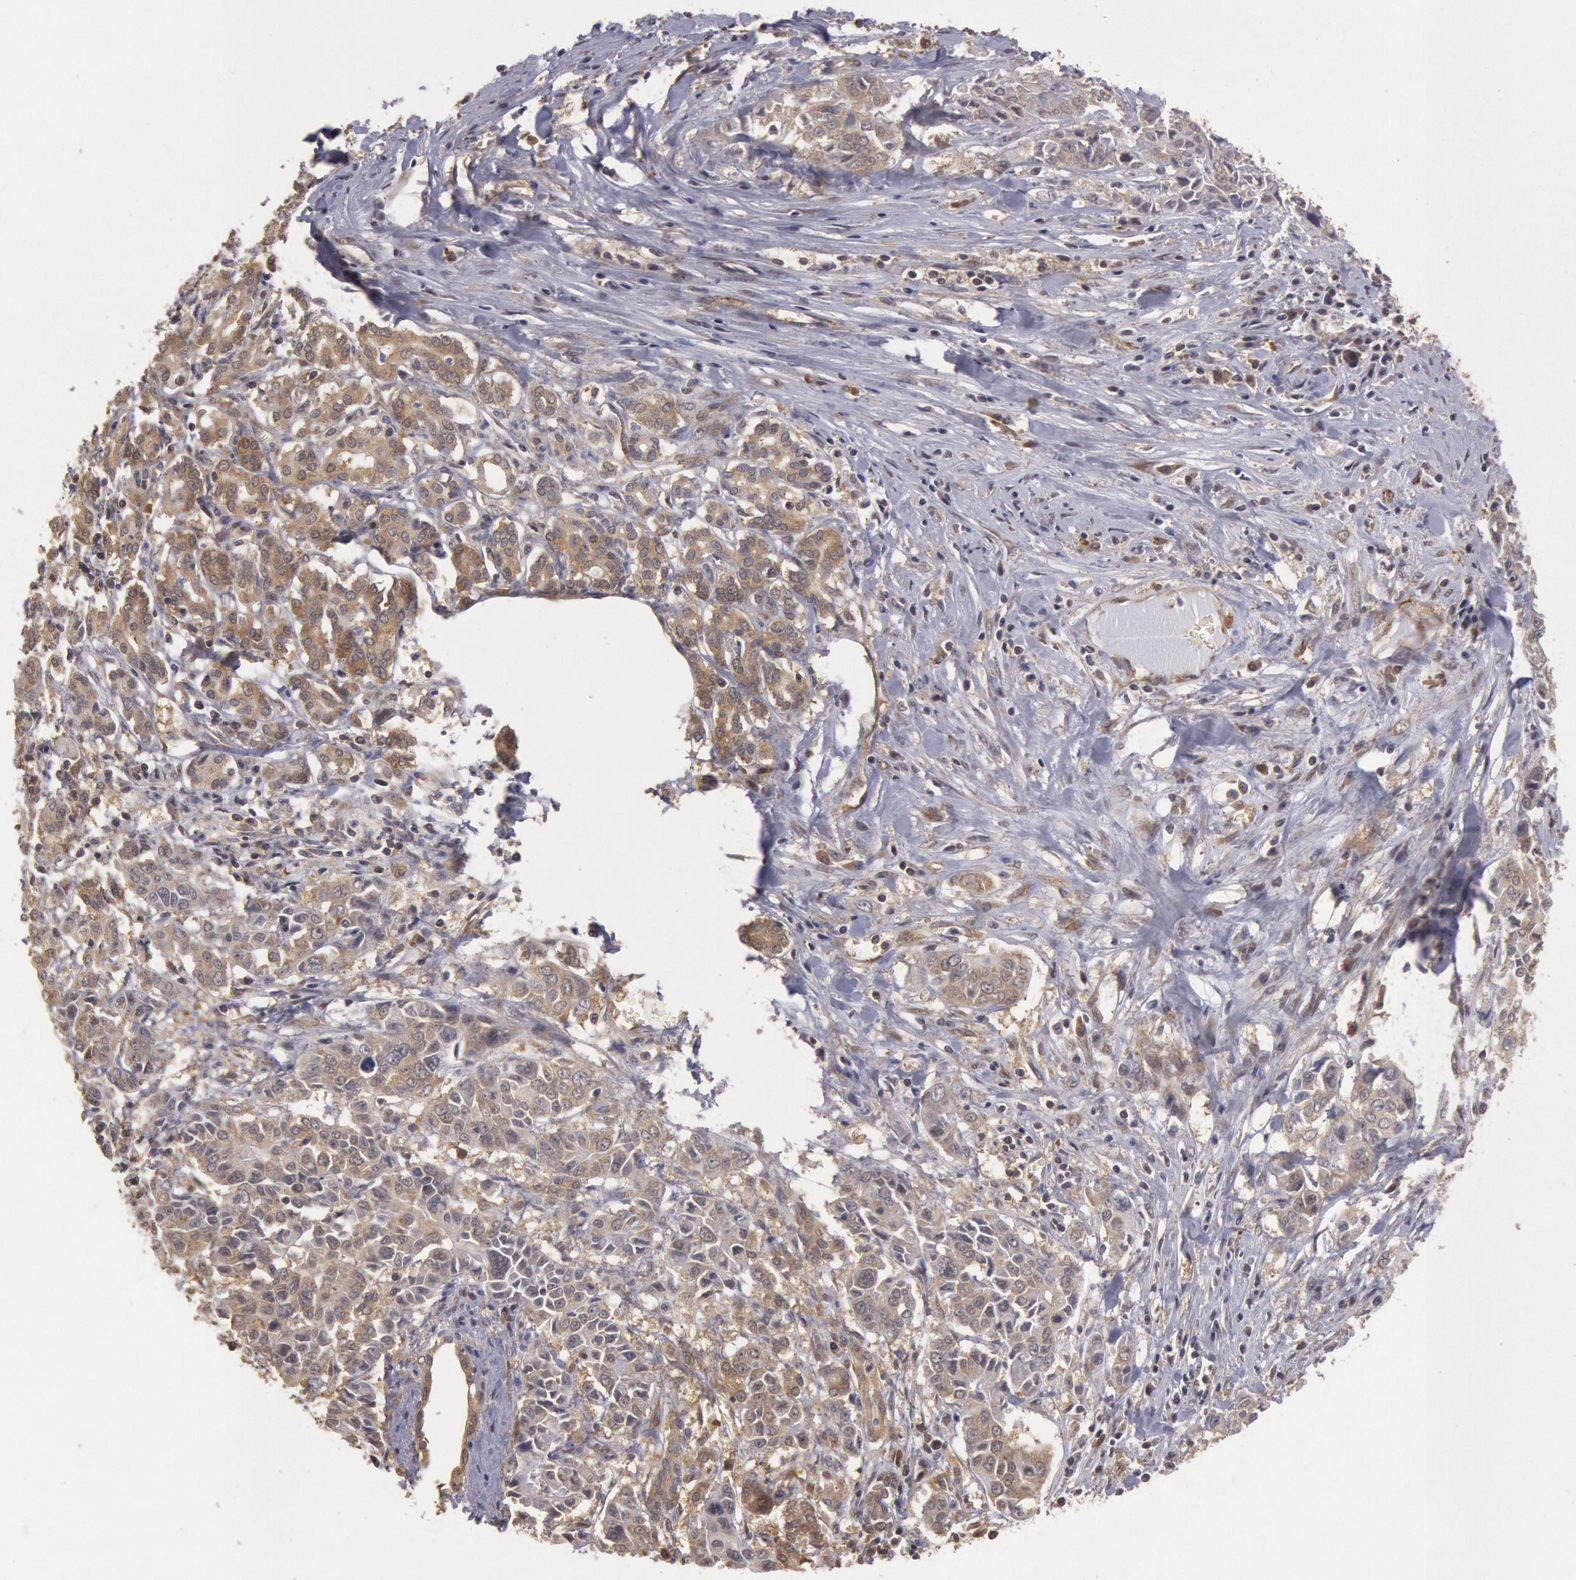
{"staining": {"intensity": "weak", "quantity": "25%-75%", "location": "cytoplasmic/membranous"}, "tissue": "pancreatic cancer", "cell_type": "Tumor cells", "image_type": "cancer", "snomed": [{"axis": "morphology", "description": "Adenocarcinoma, NOS"}, {"axis": "topography", "description": "Pancreas"}], "caption": "Human pancreatic cancer (adenocarcinoma) stained with a brown dye reveals weak cytoplasmic/membranous positive staining in about 25%-75% of tumor cells.", "gene": "USP14", "patient": {"sex": "female", "age": 52}}